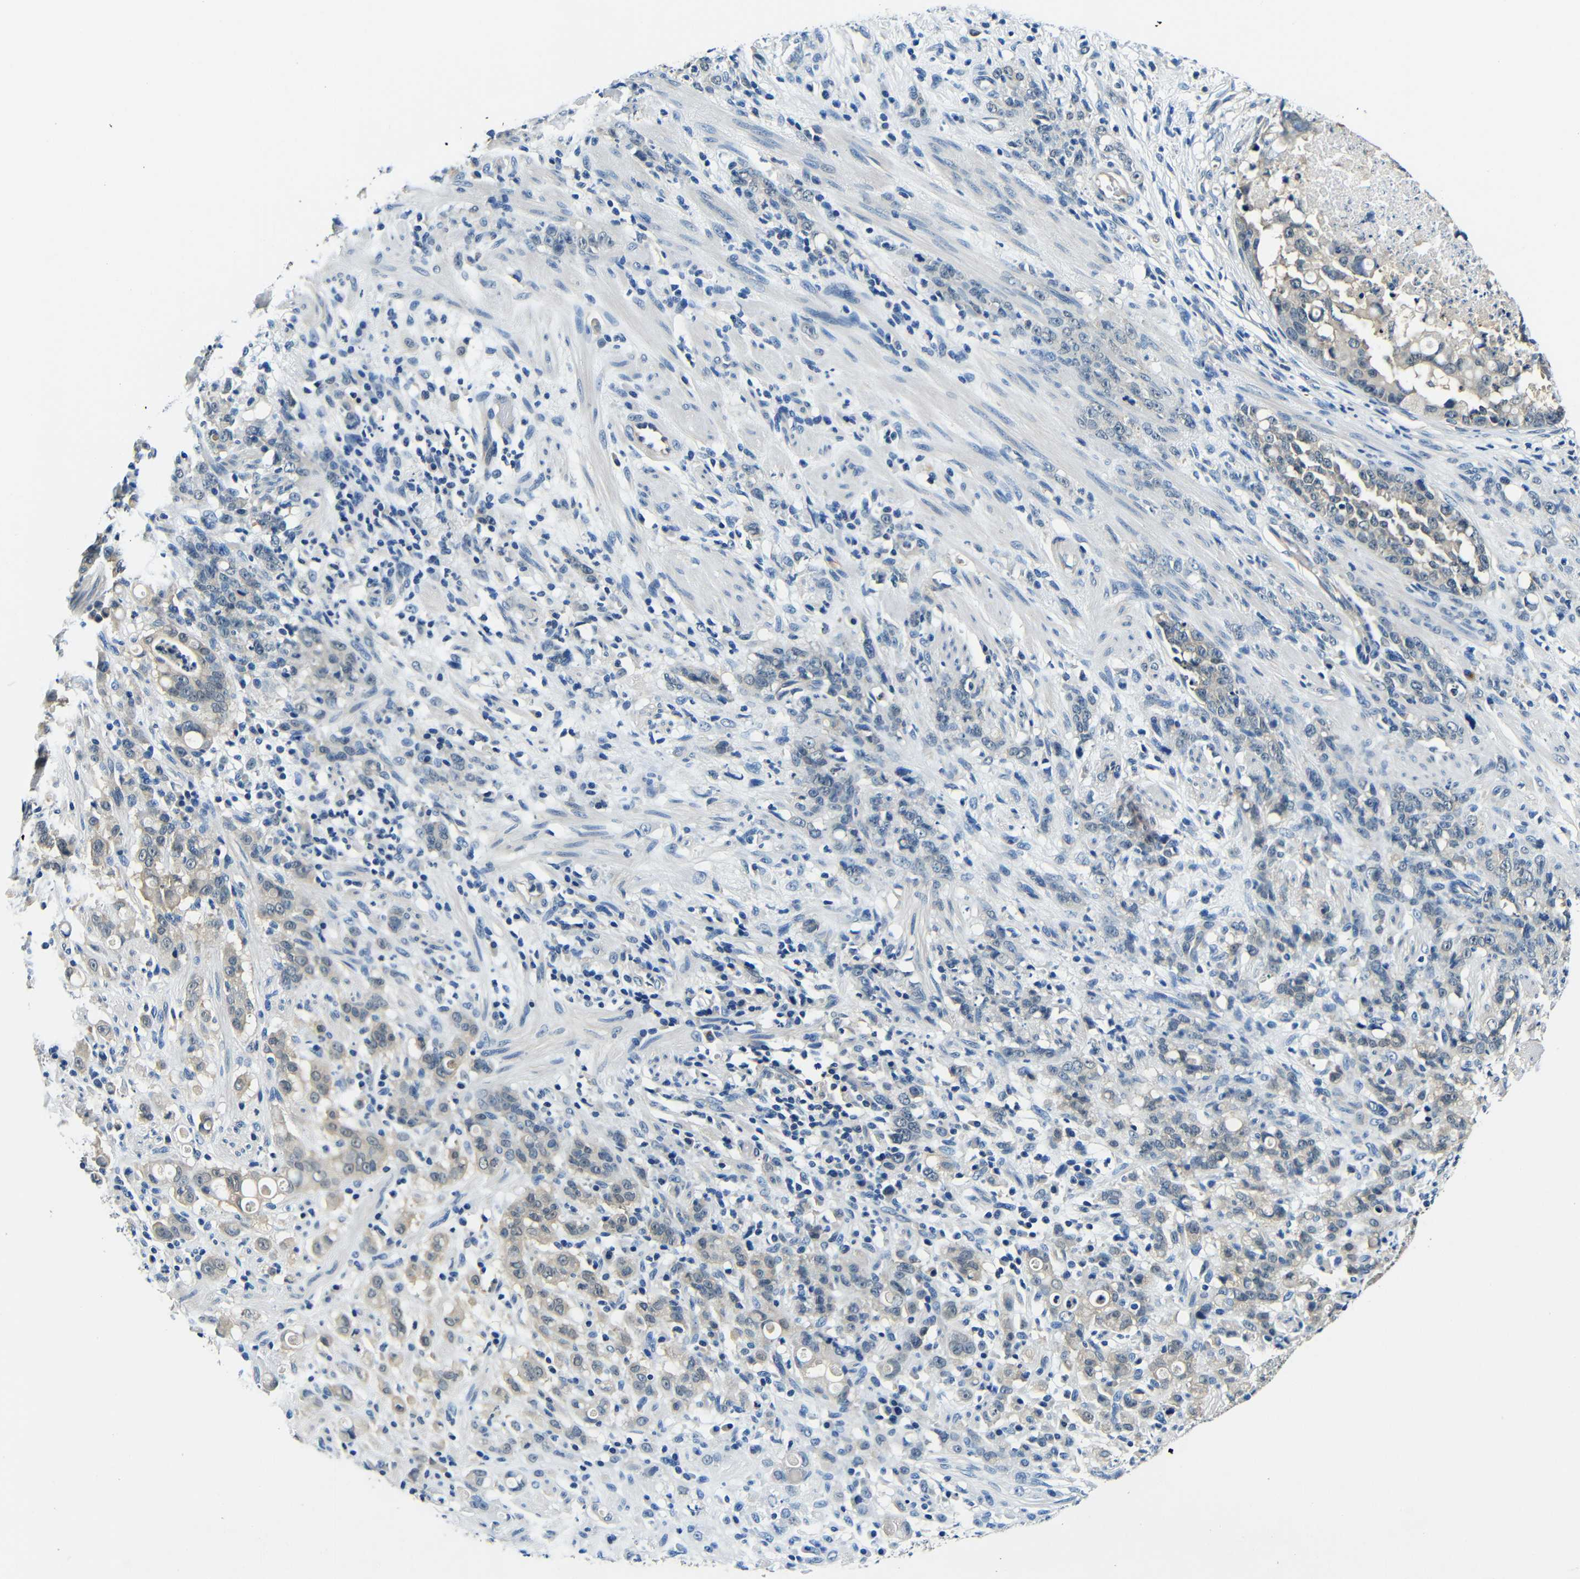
{"staining": {"intensity": "weak", "quantity": "<25%", "location": "cytoplasmic/membranous"}, "tissue": "stomach cancer", "cell_type": "Tumor cells", "image_type": "cancer", "snomed": [{"axis": "morphology", "description": "Adenocarcinoma, NOS"}, {"axis": "topography", "description": "Stomach, lower"}], "caption": "Immunohistochemical staining of human stomach cancer (adenocarcinoma) displays no significant positivity in tumor cells.", "gene": "ADAP1", "patient": {"sex": "male", "age": 88}}